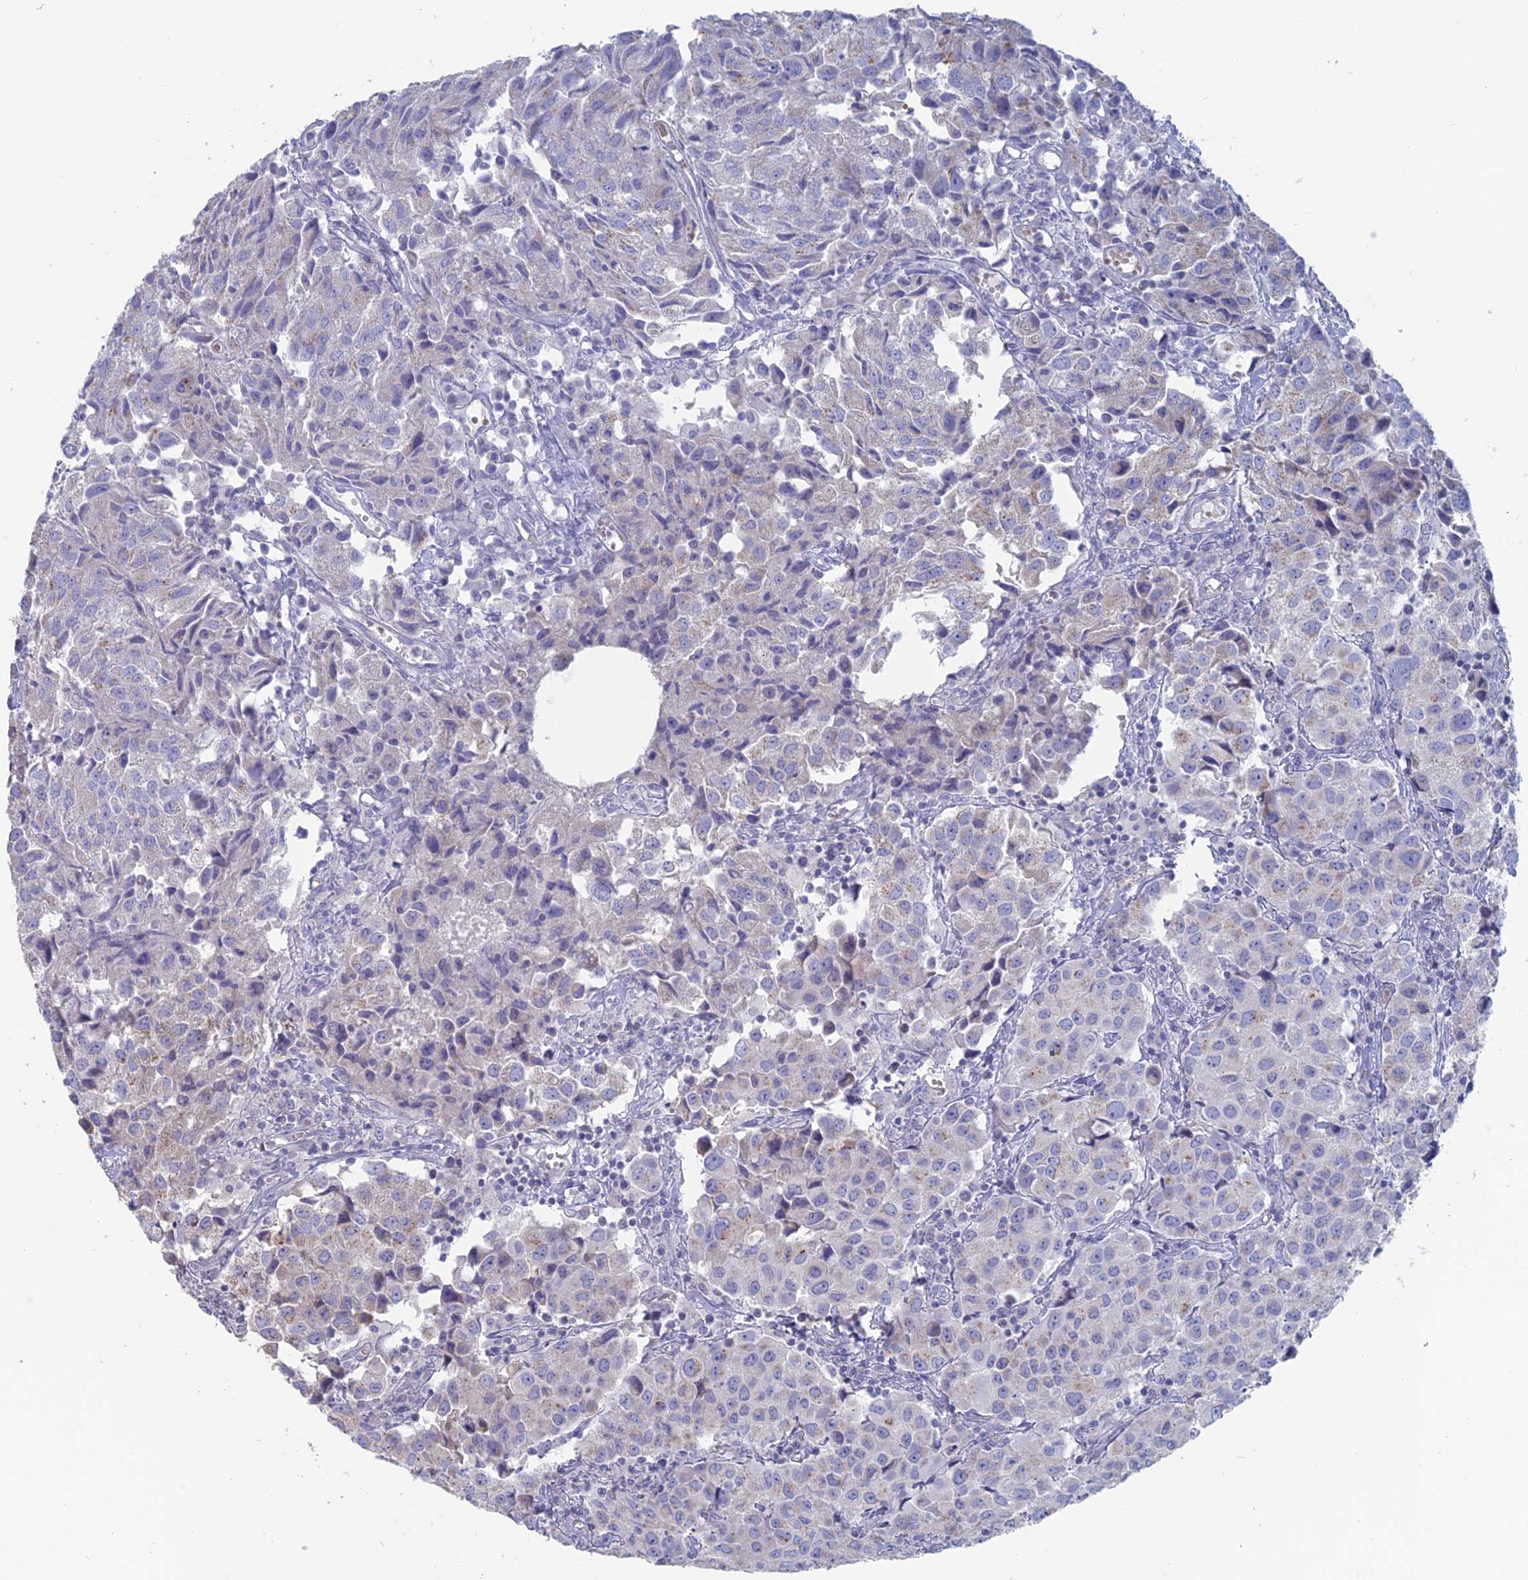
{"staining": {"intensity": "moderate", "quantity": "<25%", "location": "cytoplasmic/membranous"}, "tissue": "urothelial cancer", "cell_type": "Tumor cells", "image_type": "cancer", "snomed": [{"axis": "morphology", "description": "Urothelial carcinoma, High grade"}, {"axis": "topography", "description": "Urinary bladder"}], "caption": "A low amount of moderate cytoplasmic/membranous staining is appreciated in approximately <25% of tumor cells in high-grade urothelial carcinoma tissue.", "gene": "TBC1D30", "patient": {"sex": "female", "age": 75}}